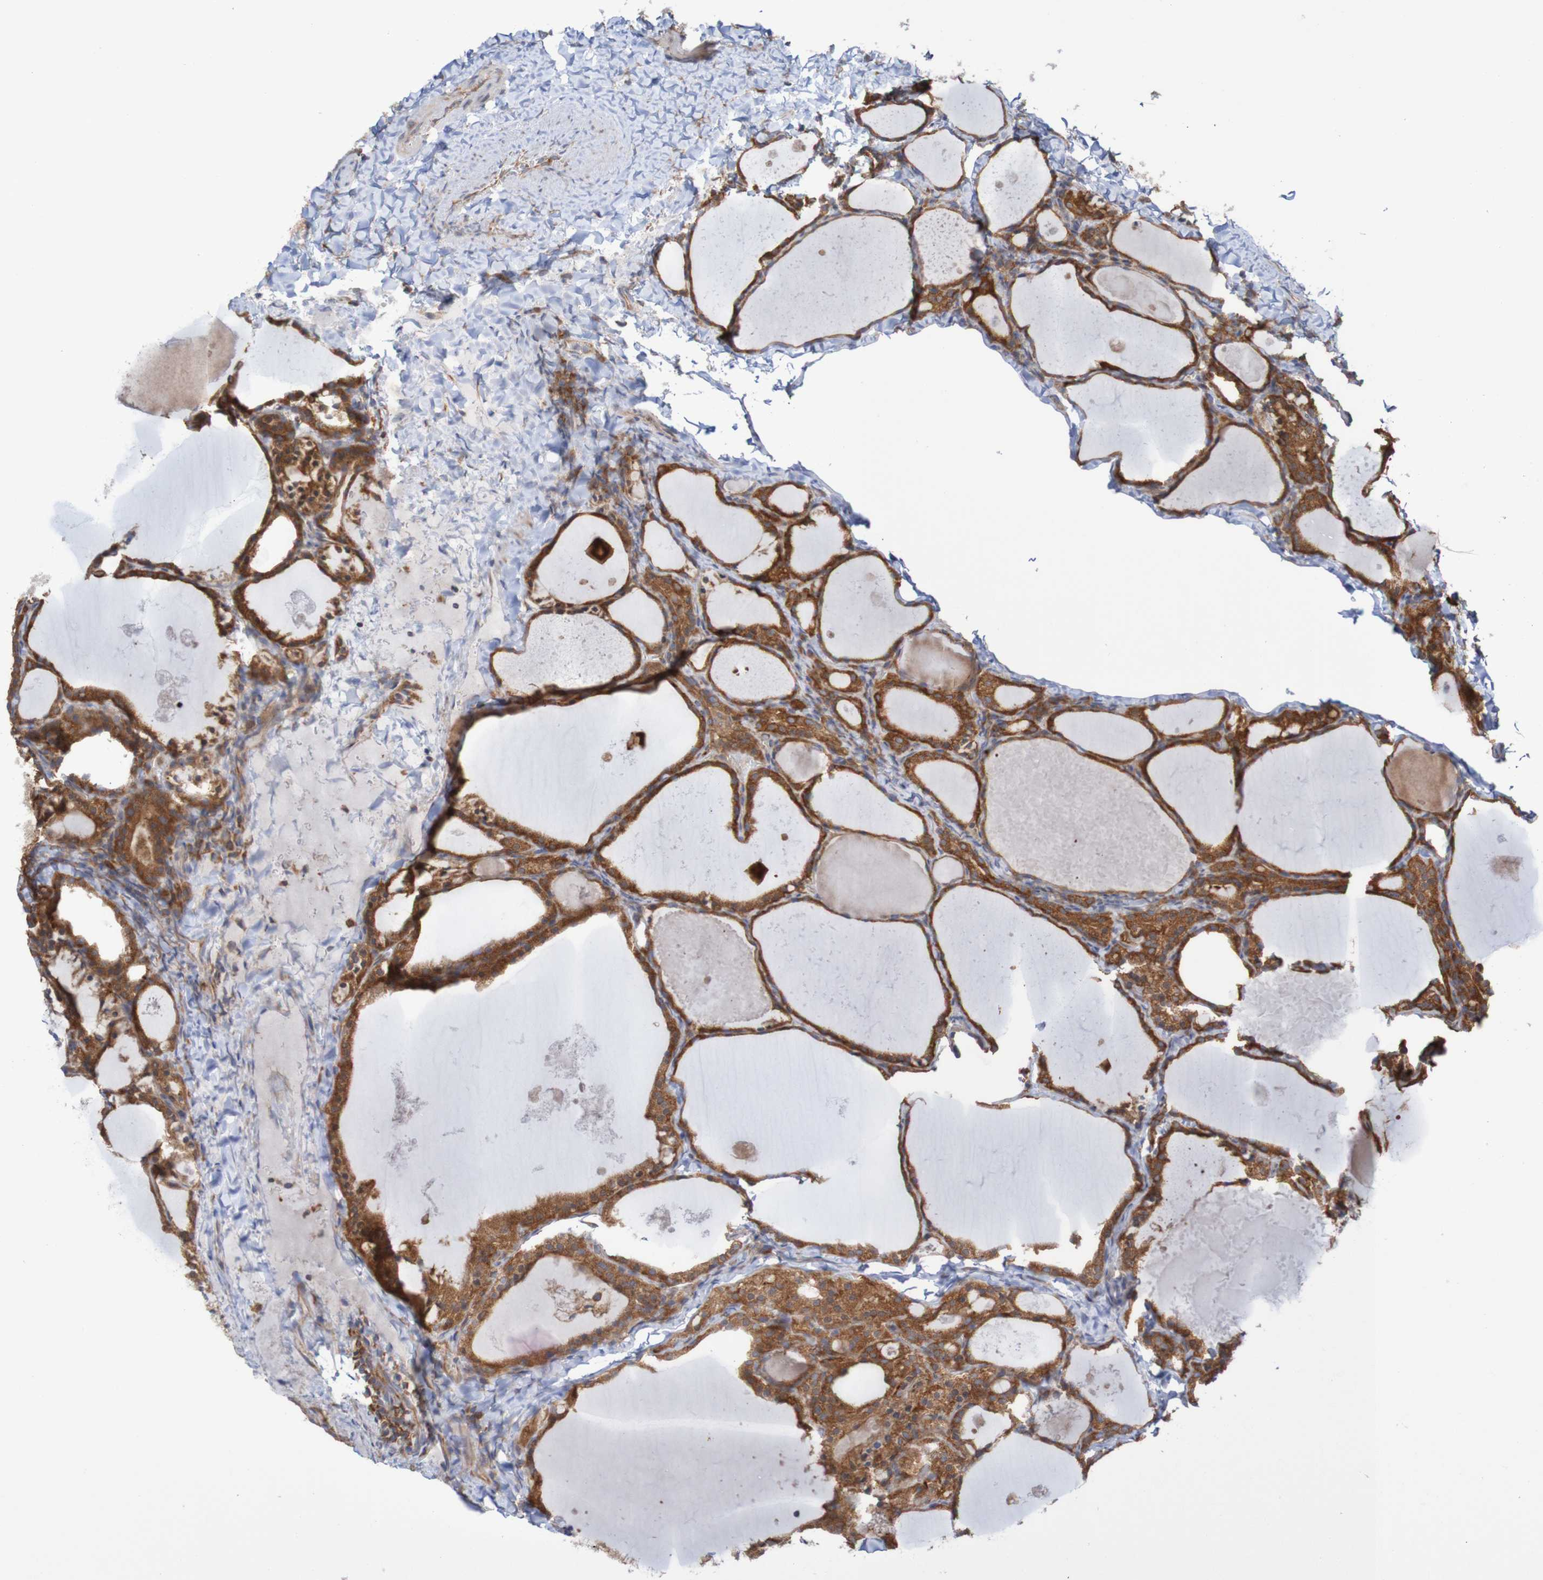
{"staining": {"intensity": "strong", "quantity": ">75%", "location": "cytoplasmic/membranous"}, "tissue": "thyroid cancer", "cell_type": "Tumor cells", "image_type": "cancer", "snomed": [{"axis": "morphology", "description": "Papillary adenocarcinoma, NOS"}, {"axis": "topography", "description": "Thyroid gland"}], "caption": "The image reveals a brown stain indicating the presence of a protein in the cytoplasmic/membranous of tumor cells in thyroid cancer. The staining was performed using DAB, with brown indicating positive protein expression. Nuclei are stained blue with hematoxylin.", "gene": "LRRC47", "patient": {"sex": "female", "age": 42}}